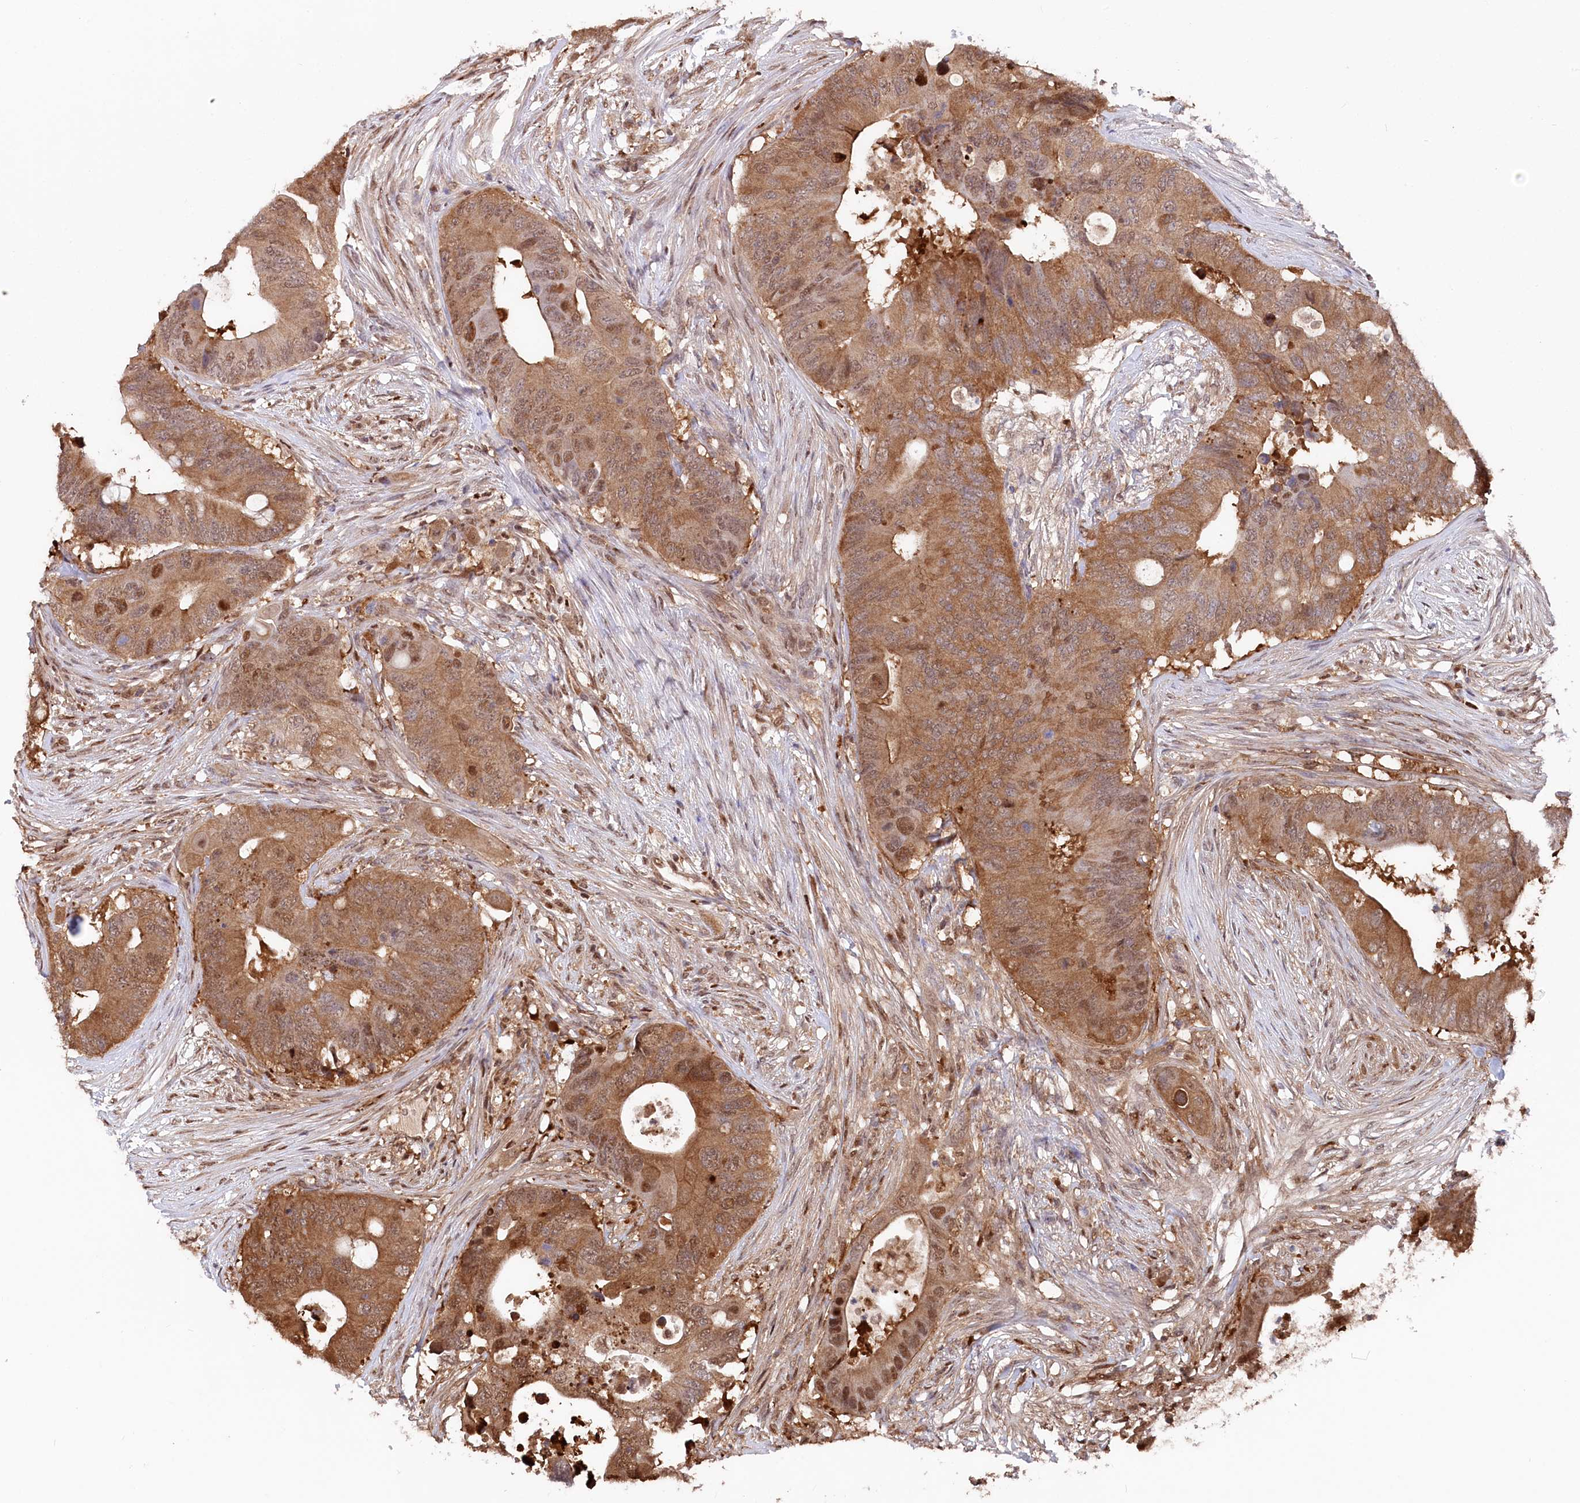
{"staining": {"intensity": "moderate", "quantity": ">75%", "location": "cytoplasmic/membranous,nuclear"}, "tissue": "colorectal cancer", "cell_type": "Tumor cells", "image_type": "cancer", "snomed": [{"axis": "morphology", "description": "Adenocarcinoma, NOS"}, {"axis": "topography", "description": "Colon"}], "caption": "This is an image of immunohistochemistry (IHC) staining of colorectal cancer (adenocarcinoma), which shows moderate positivity in the cytoplasmic/membranous and nuclear of tumor cells.", "gene": "PSMA1", "patient": {"sex": "male", "age": 71}}